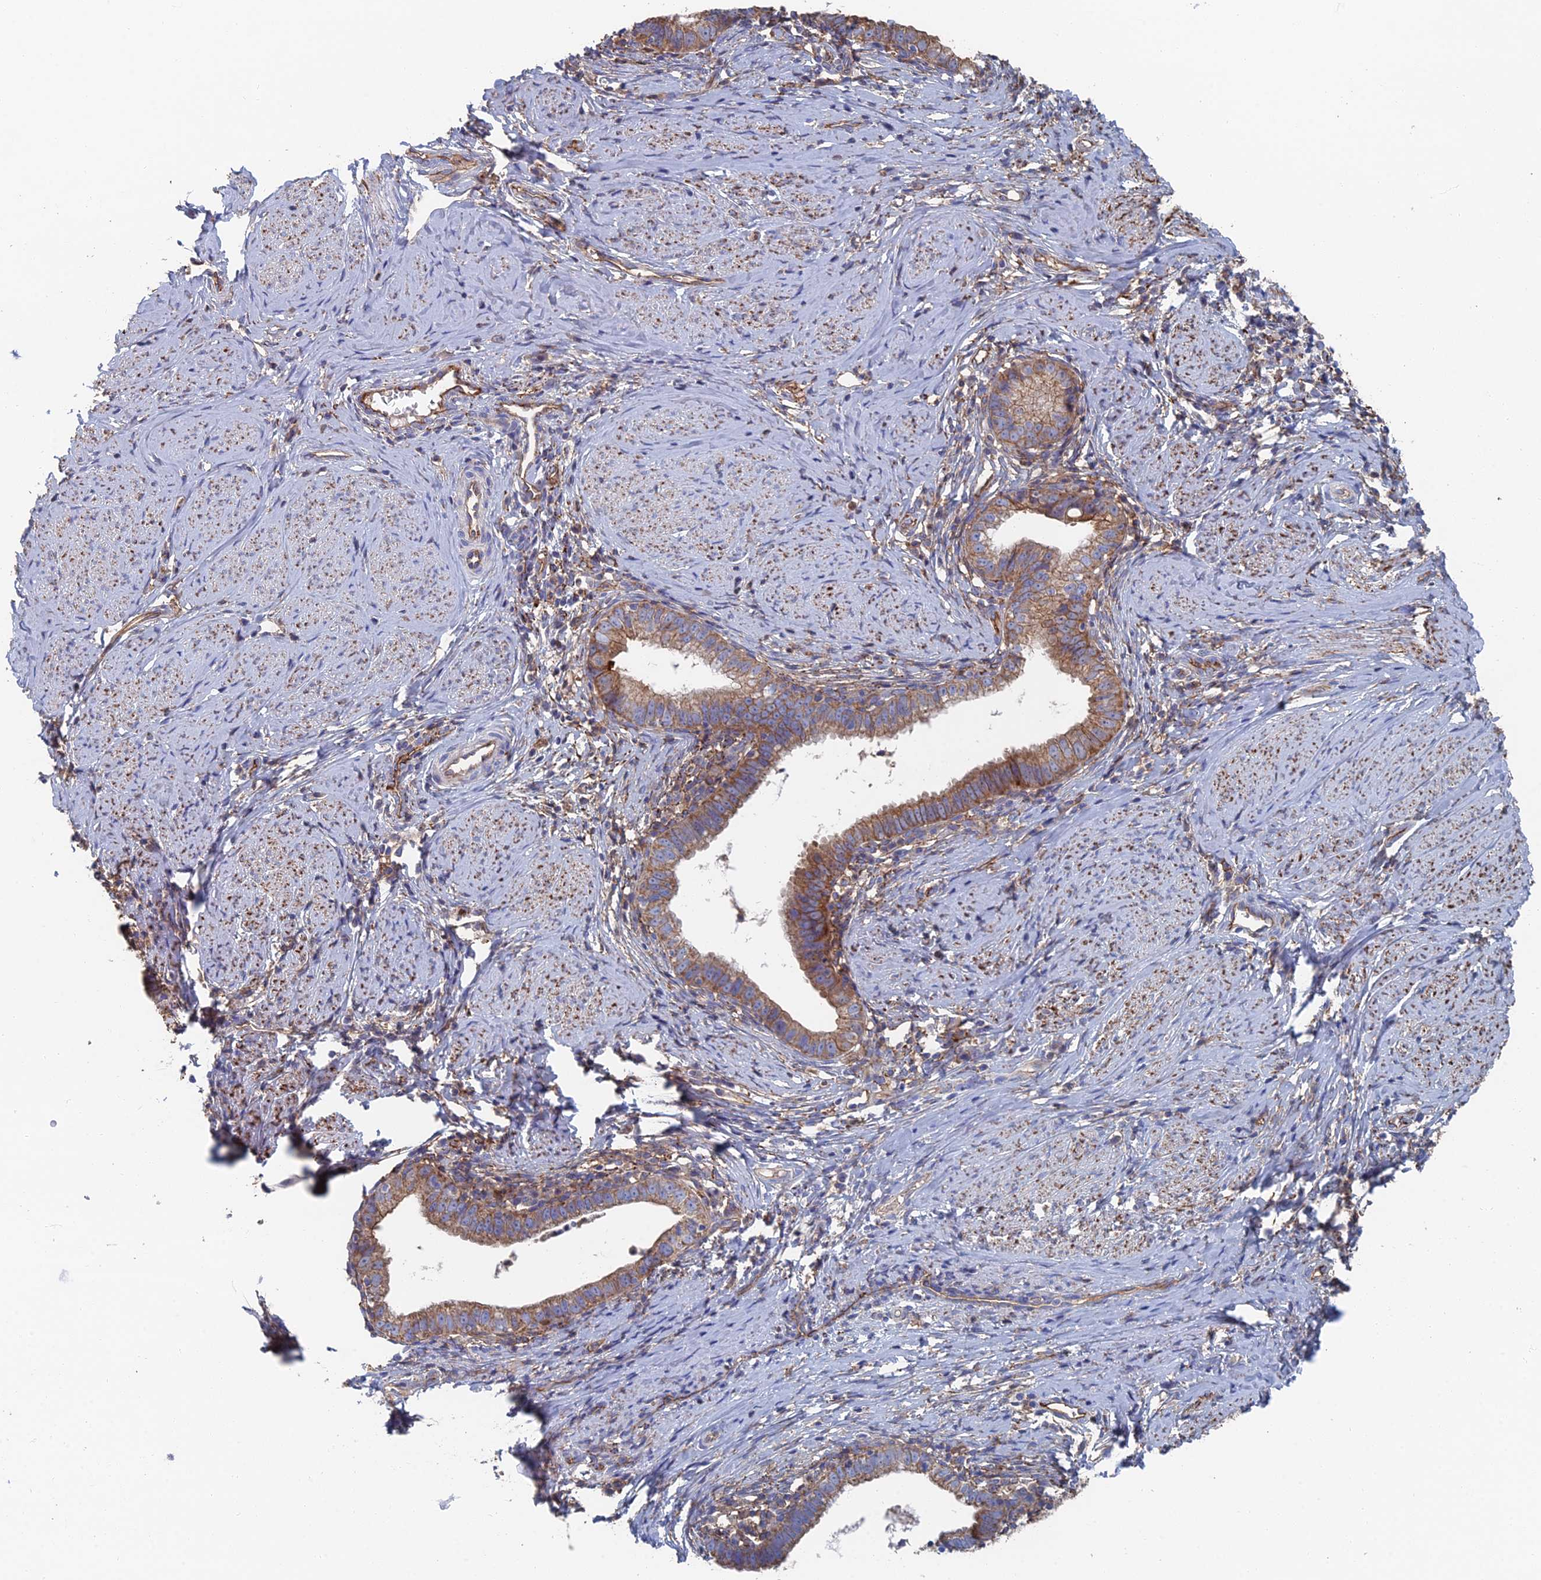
{"staining": {"intensity": "moderate", "quantity": ">75%", "location": "cytoplasmic/membranous"}, "tissue": "cervical cancer", "cell_type": "Tumor cells", "image_type": "cancer", "snomed": [{"axis": "morphology", "description": "Adenocarcinoma, NOS"}, {"axis": "topography", "description": "Cervix"}], "caption": "Immunohistochemistry (IHC) histopathology image of neoplastic tissue: human adenocarcinoma (cervical) stained using immunohistochemistry (IHC) demonstrates medium levels of moderate protein expression localized specifically in the cytoplasmic/membranous of tumor cells, appearing as a cytoplasmic/membranous brown color.", "gene": "SNX11", "patient": {"sex": "female", "age": 36}}